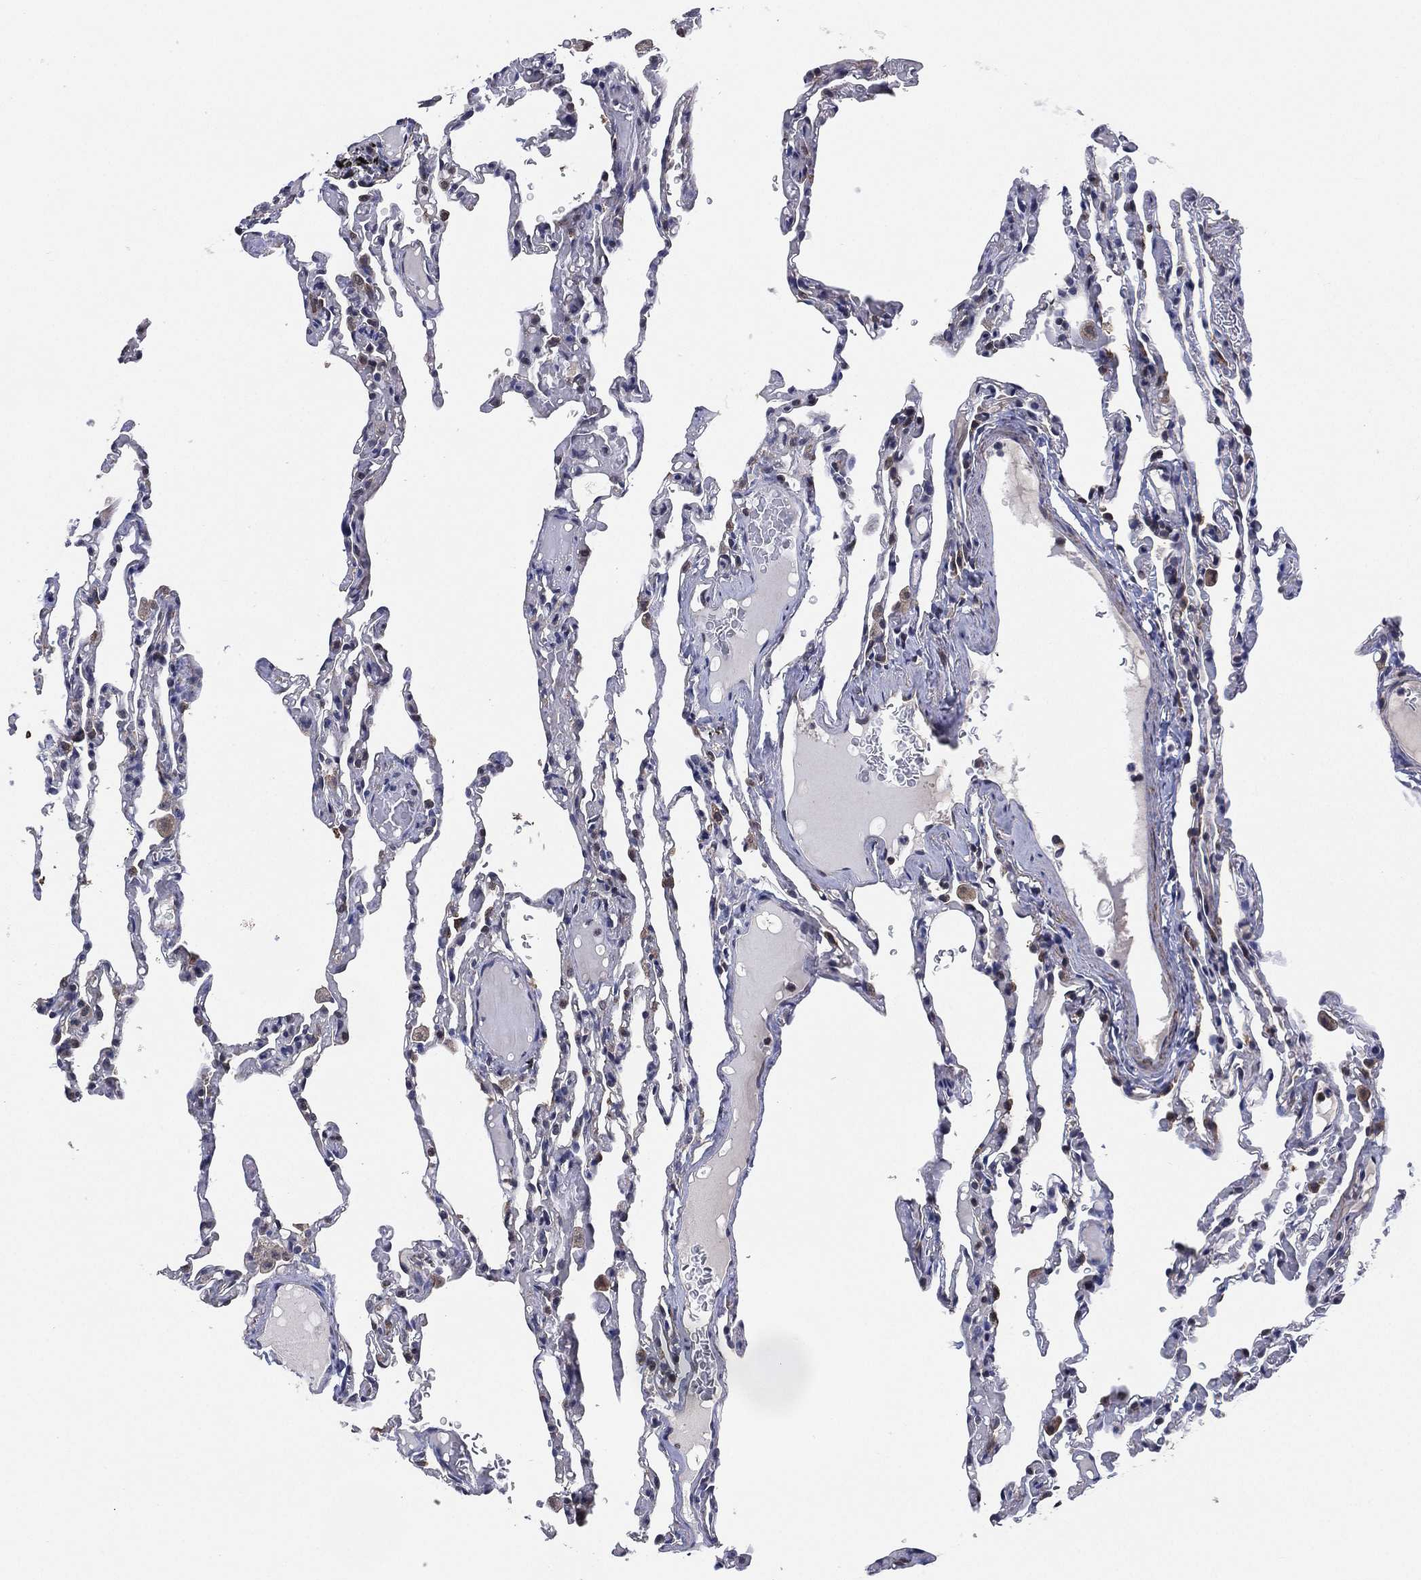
{"staining": {"intensity": "negative", "quantity": "none", "location": "none"}, "tissue": "lung", "cell_type": "Alveolar cells", "image_type": "normal", "snomed": [{"axis": "morphology", "description": "Normal tissue, NOS"}, {"axis": "topography", "description": "Lung"}], "caption": "Immunohistochemistry photomicrograph of normal lung: lung stained with DAB demonstrates no significant protein expression in alveolar cells. Brightfield microscopy of IHC stained with DAB (3,3'-diaminobenzidine) (brown) and hematoxylin (blue), captured at high magnification.", "gene": "SELENOO", "patient": {"sex": "female", "age": 43}}